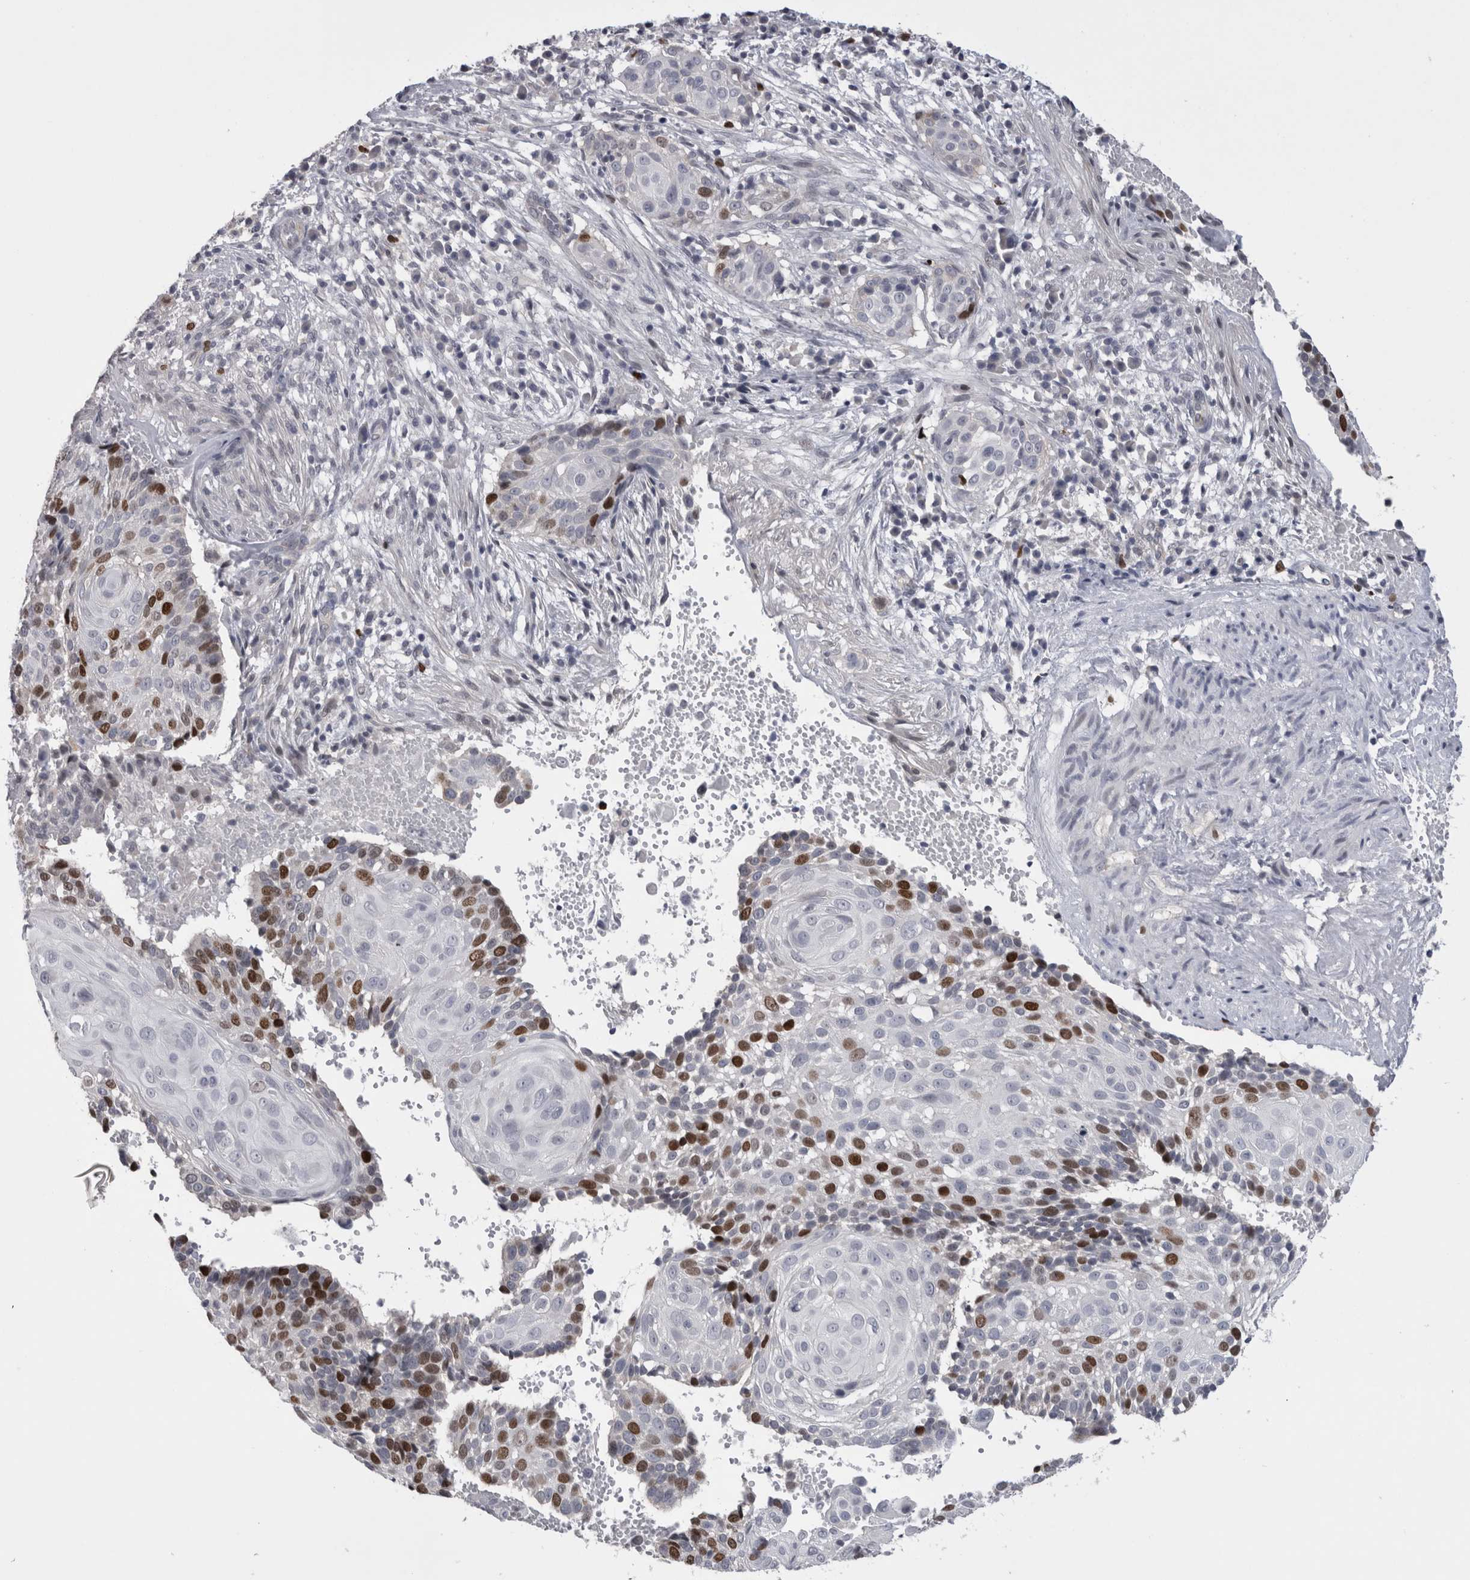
{"staining": {"intensity": "strong", "quantity": "25%-75%", "location": "nuclear"}, "tissue": "cervical cancer", "cell_type": "Tumor cells", "image_type": "cancer", "snomed": [{"axis": "morphology", "description": "Squamous cell carcinoma, NOS"}, {"axis": "topography", "description": "Cervix"}], "caption": "The micrograph displays immunohistochemical staining of squamous cell carcinoma (cervical). There is strong nuclear staining is seen in approximately 25%-75% of tumor cells. Immunohistochemistry stains the protein of interest in brown and the nuclei are stained blue.", "gene": "KIF18B", "patient": {"sex": "female", "age": 74}}